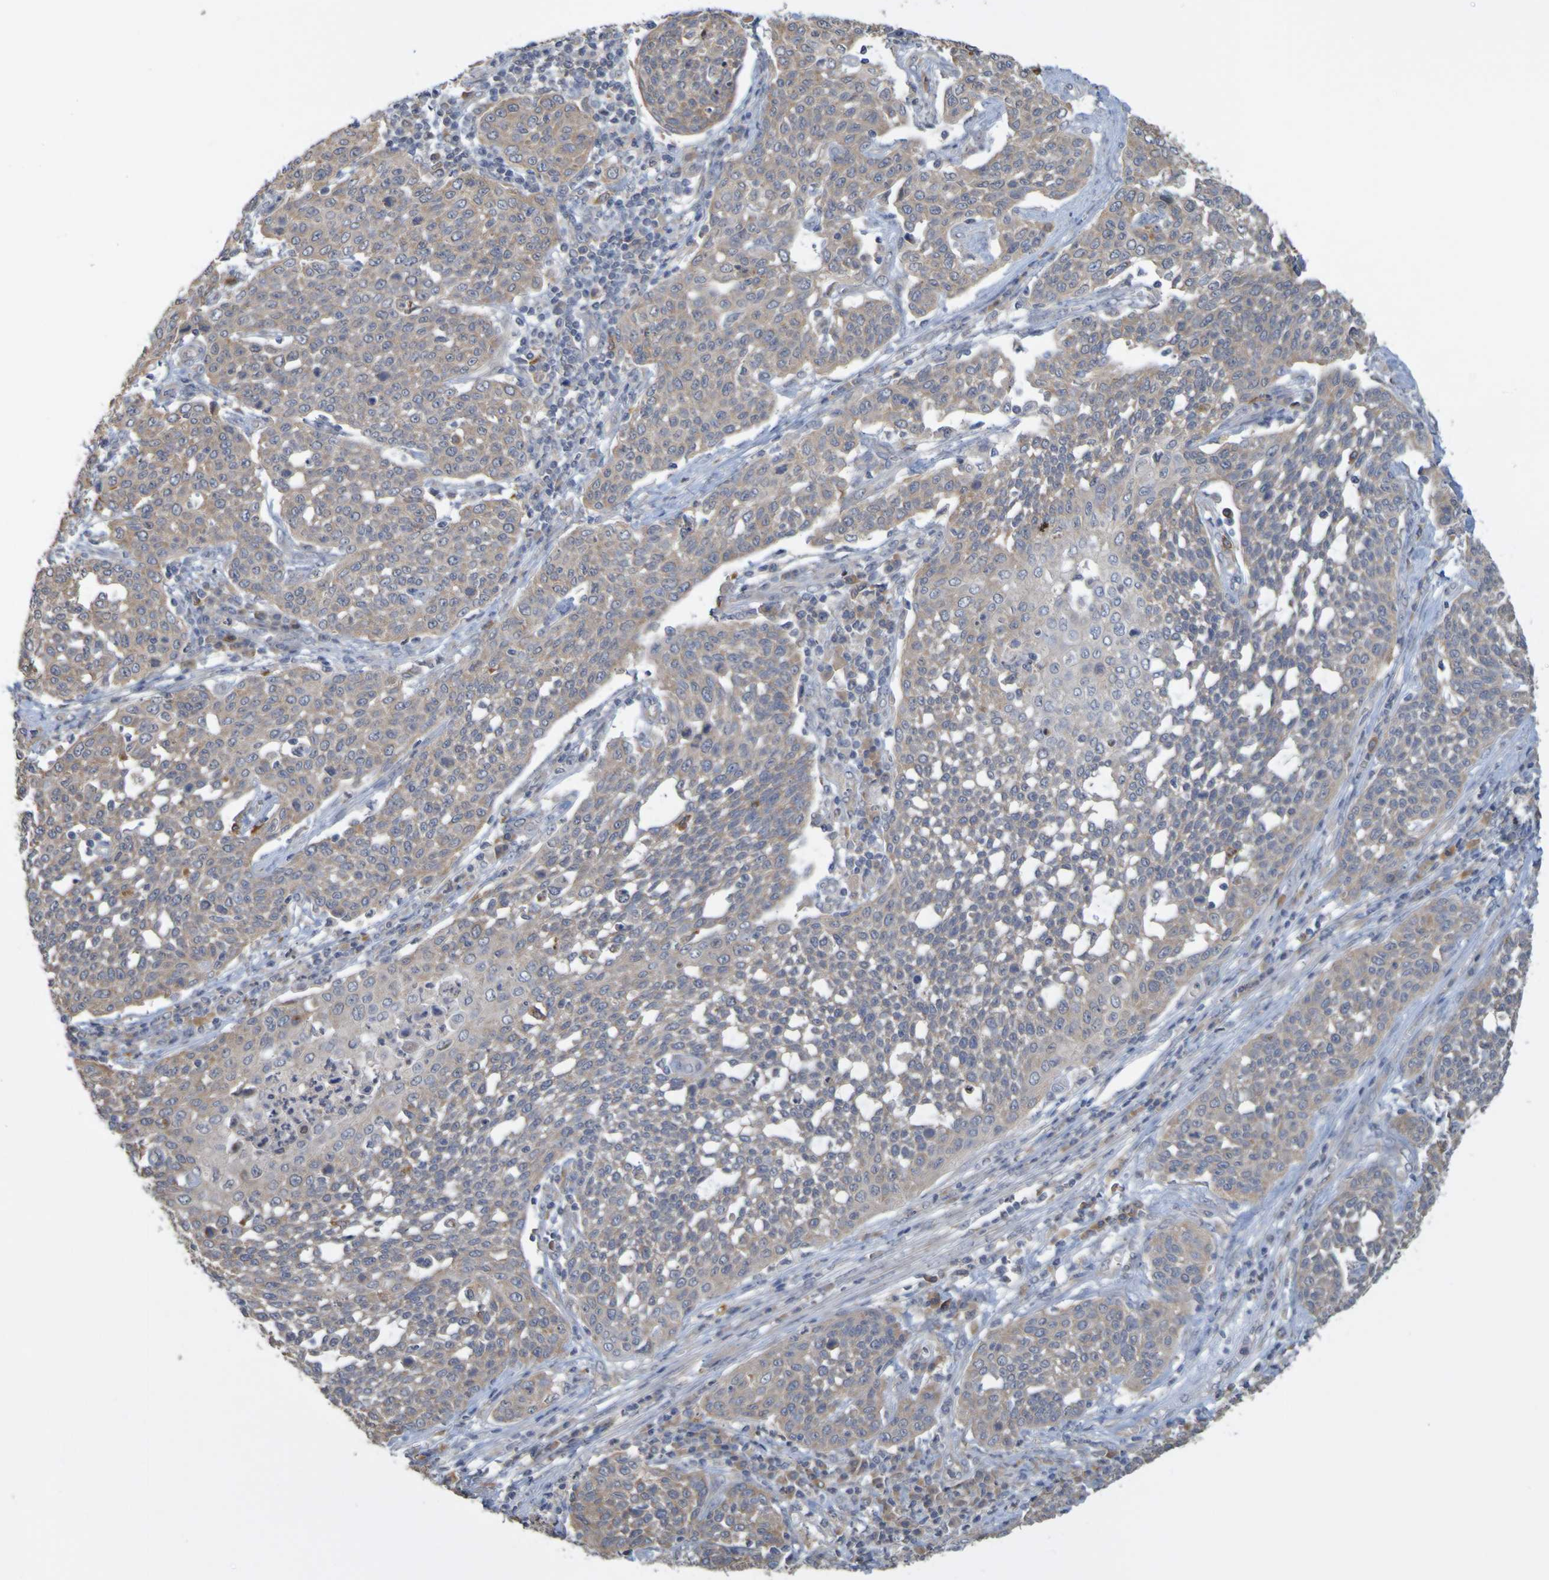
{"staining": {"intensity": "weak", "quantity": ">75%", "location": "cytoplasmic/membranous"}, "tissue": "cervical cancer", "cell_type": "Tumor cells", "image_type": "cancer", "snomed": [{"axis": "morphology", "description": "Squamous cell carcinoma, NOS"}, {"axis": "topography", "description": "Cervix"}], "caption": "Human cervical cancer (squamous cell carcinoma) stained with a brown dye displays weak cytoplasmic/membranous positive positivity in about >75% of tumor cells.", "gene": "NAV2", "patient": {"sex": "female", "age": 34}}